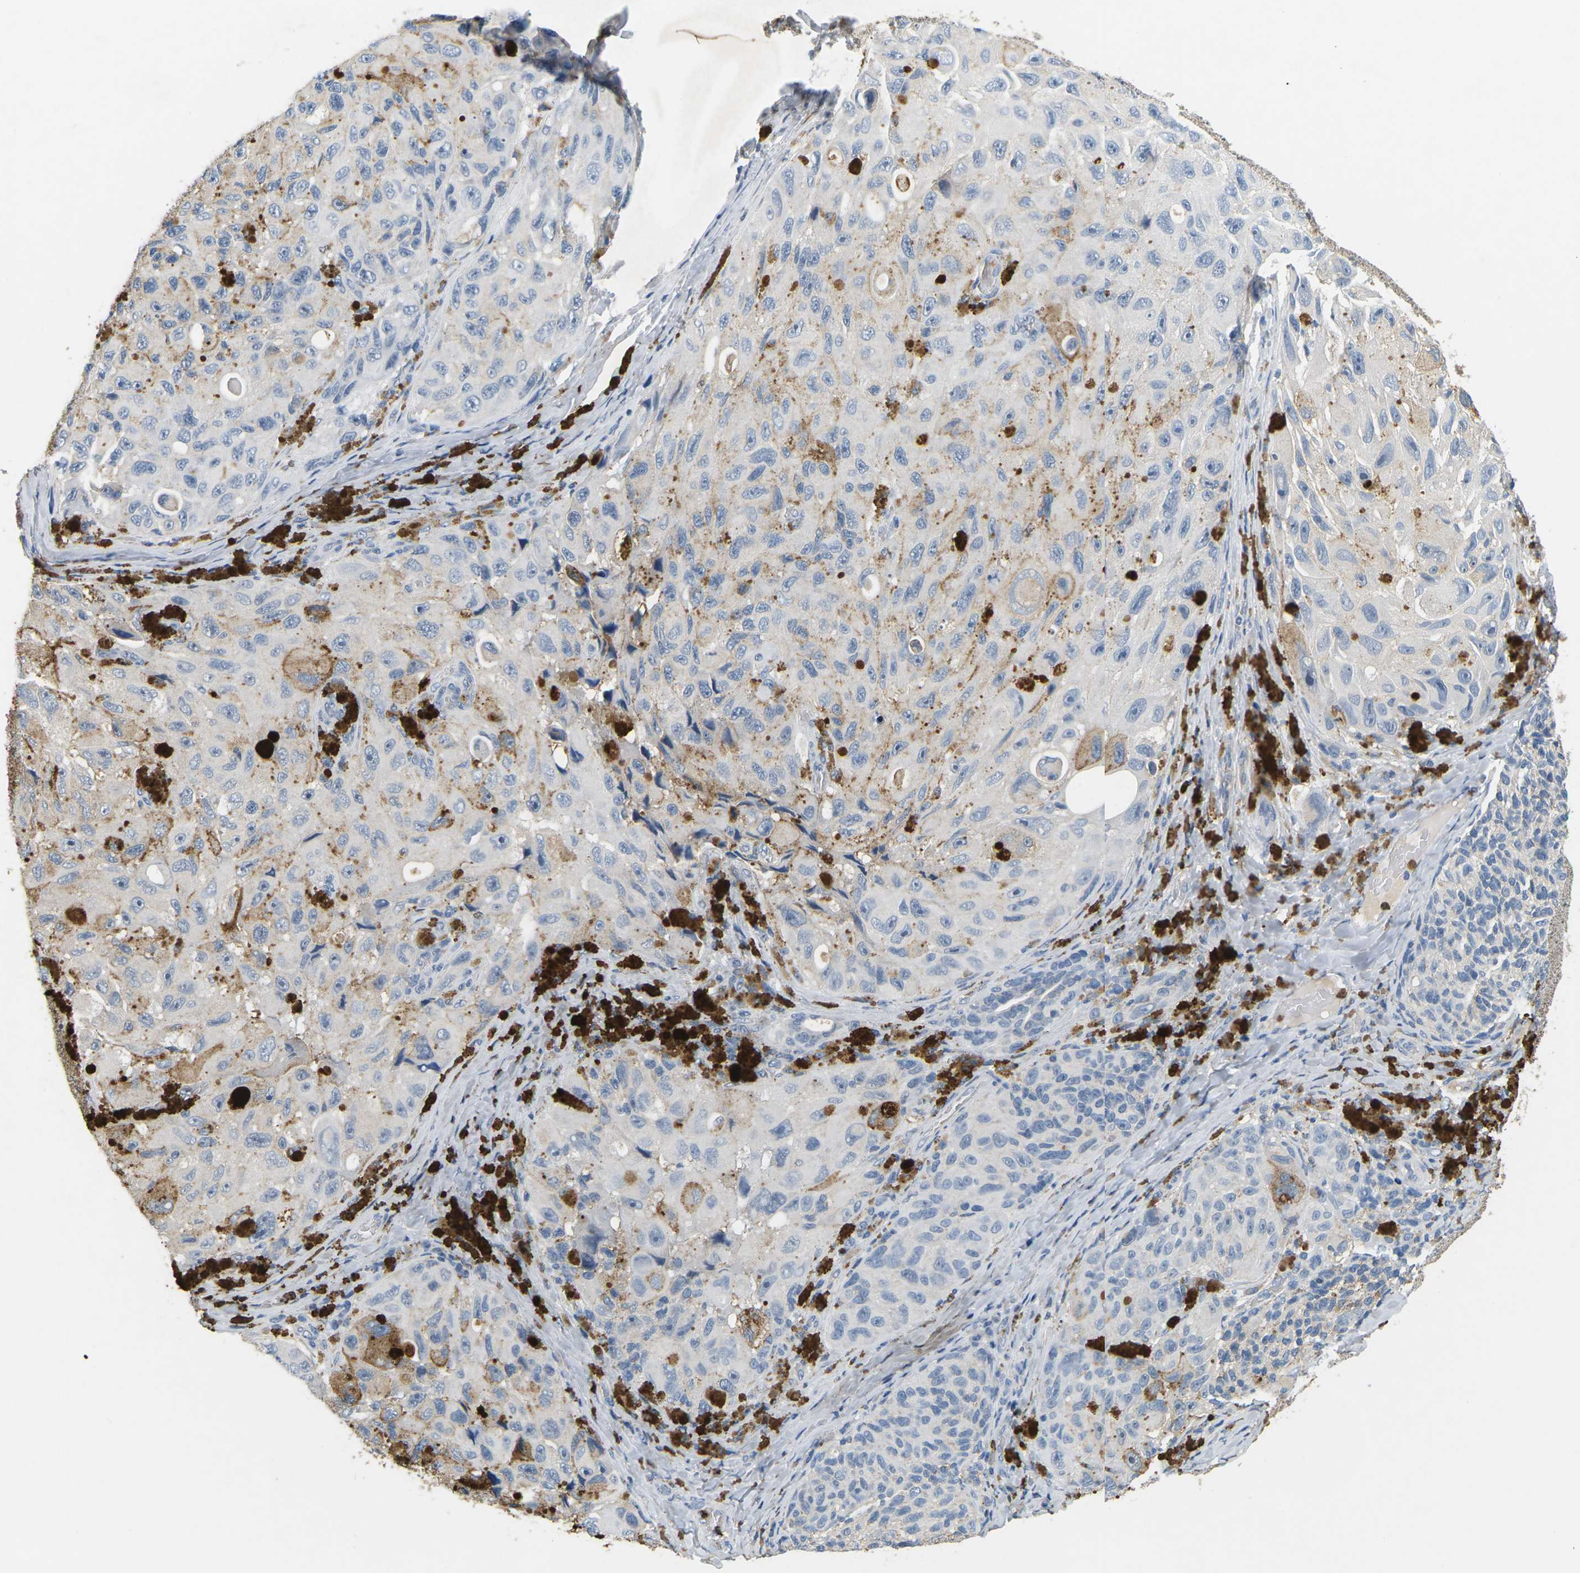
{"staining": {"intensity": "negative", "quantity": "none", "location": "none"}, "tissue": "melanoma", "cell_type": "Tumor cells", "image_type": "cancer", "snomed": [{"axis": "morphology", "description": "Malignant melanoma, NOS"}, {"axis": "topography", "description": "Skin"}], "caption": "A histopathology image of human malignant melanoma is negative for staining in tumor cells. (Brightfield microscopy of DAB (3,3'-diaminobenzidine) immunohistochemistry at high magnification).", "gene": "ADM", "patient": {"sex": "female", "age": 73}}